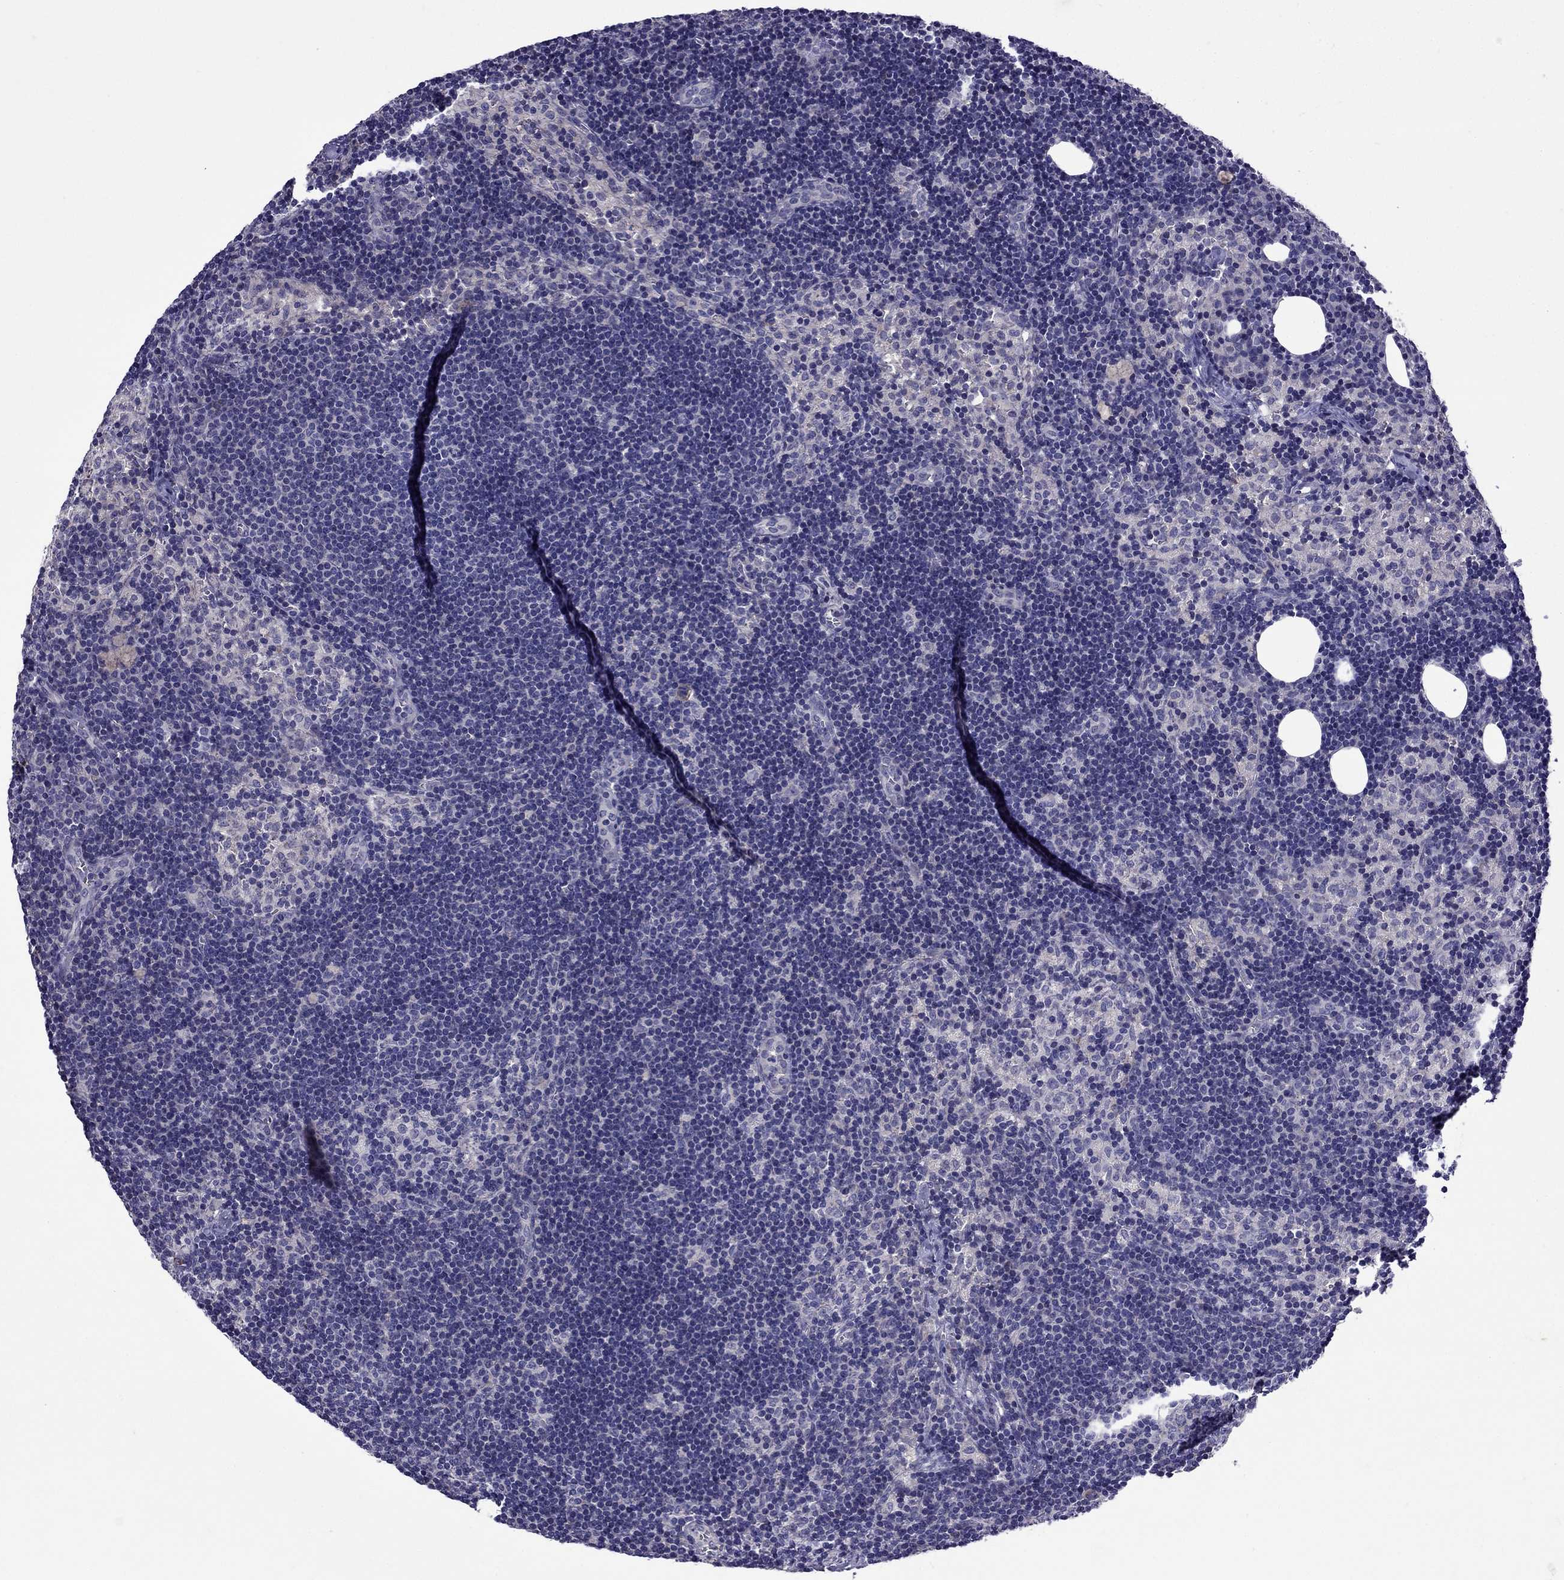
{"staining": {"intensity": "negative", "quantity": "none", "location": "none"}, "tissue": "lymph node", "cell_type": "Germinal center cells", "image_type": "normal", "snomed": [{"axis": "morphology", "description": "Normal tissue, NOS"}, {"axis": "topography", "description": "Lymph node"}], "caption": "The histopathology image reveals no significant staining in germinal center cells of lymph node.", "gene": "PI16", "patient": {"sex": "female", "age": 52}}